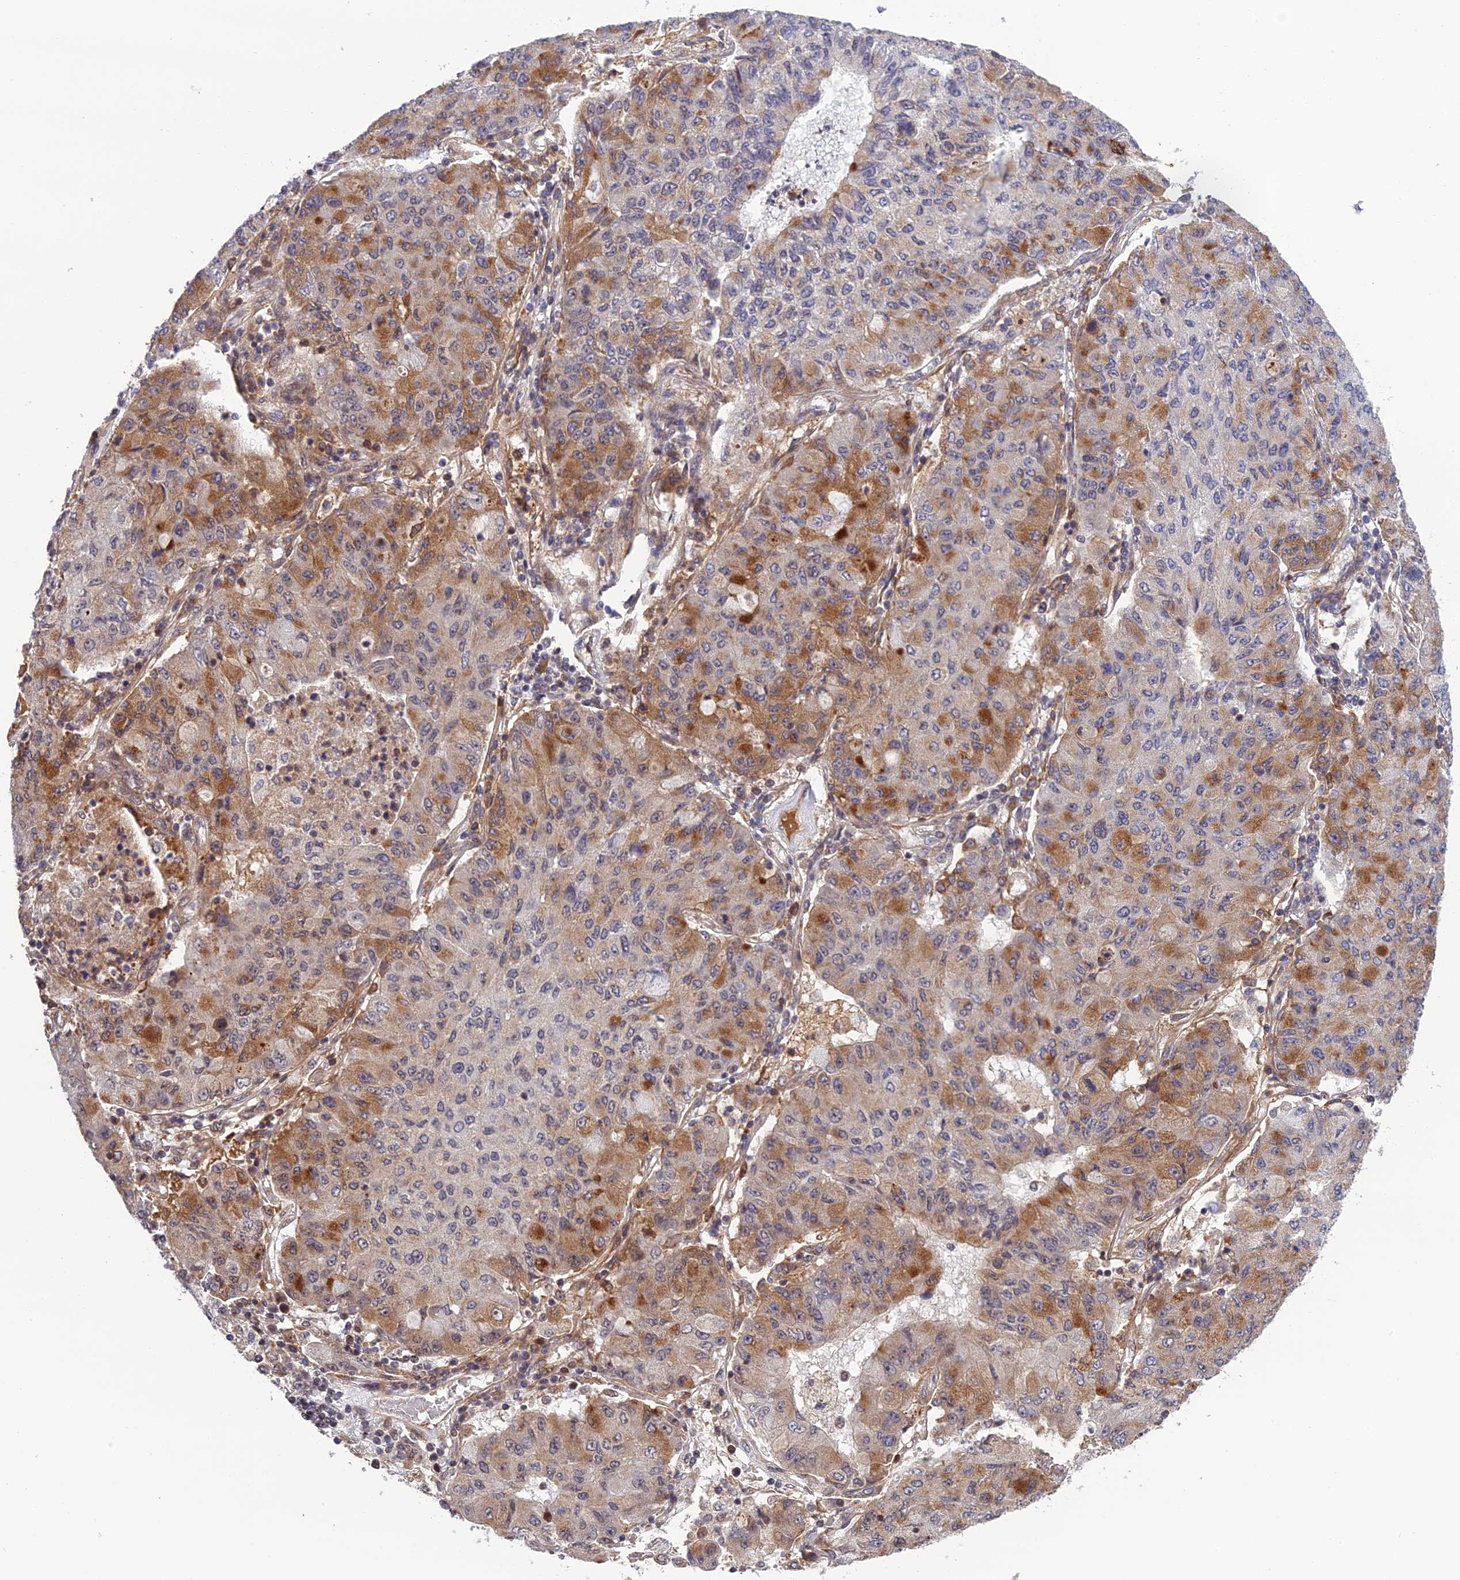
{"staining": {"intensity": "moderate", "quantity": "25%-75%", "location": "cytoplasmic/membranous"}, "tissue": "lung cancer", "cell_type": "Tumor cells", "image_type": "cancer", "snomed": [{"axis": "morphology", "description": "Squamous cell carcinoma, NOS"}, {"axis": "topography", "description": "Lung"}], "caption": "Moderate cytoplasmic/membranous protein staining is seen in about 25%-75% of tumor cells in lung cancer (squamous cell carcinoma).", "gene": "REXO1", "patient": {"sex": "male", "age": 74}}